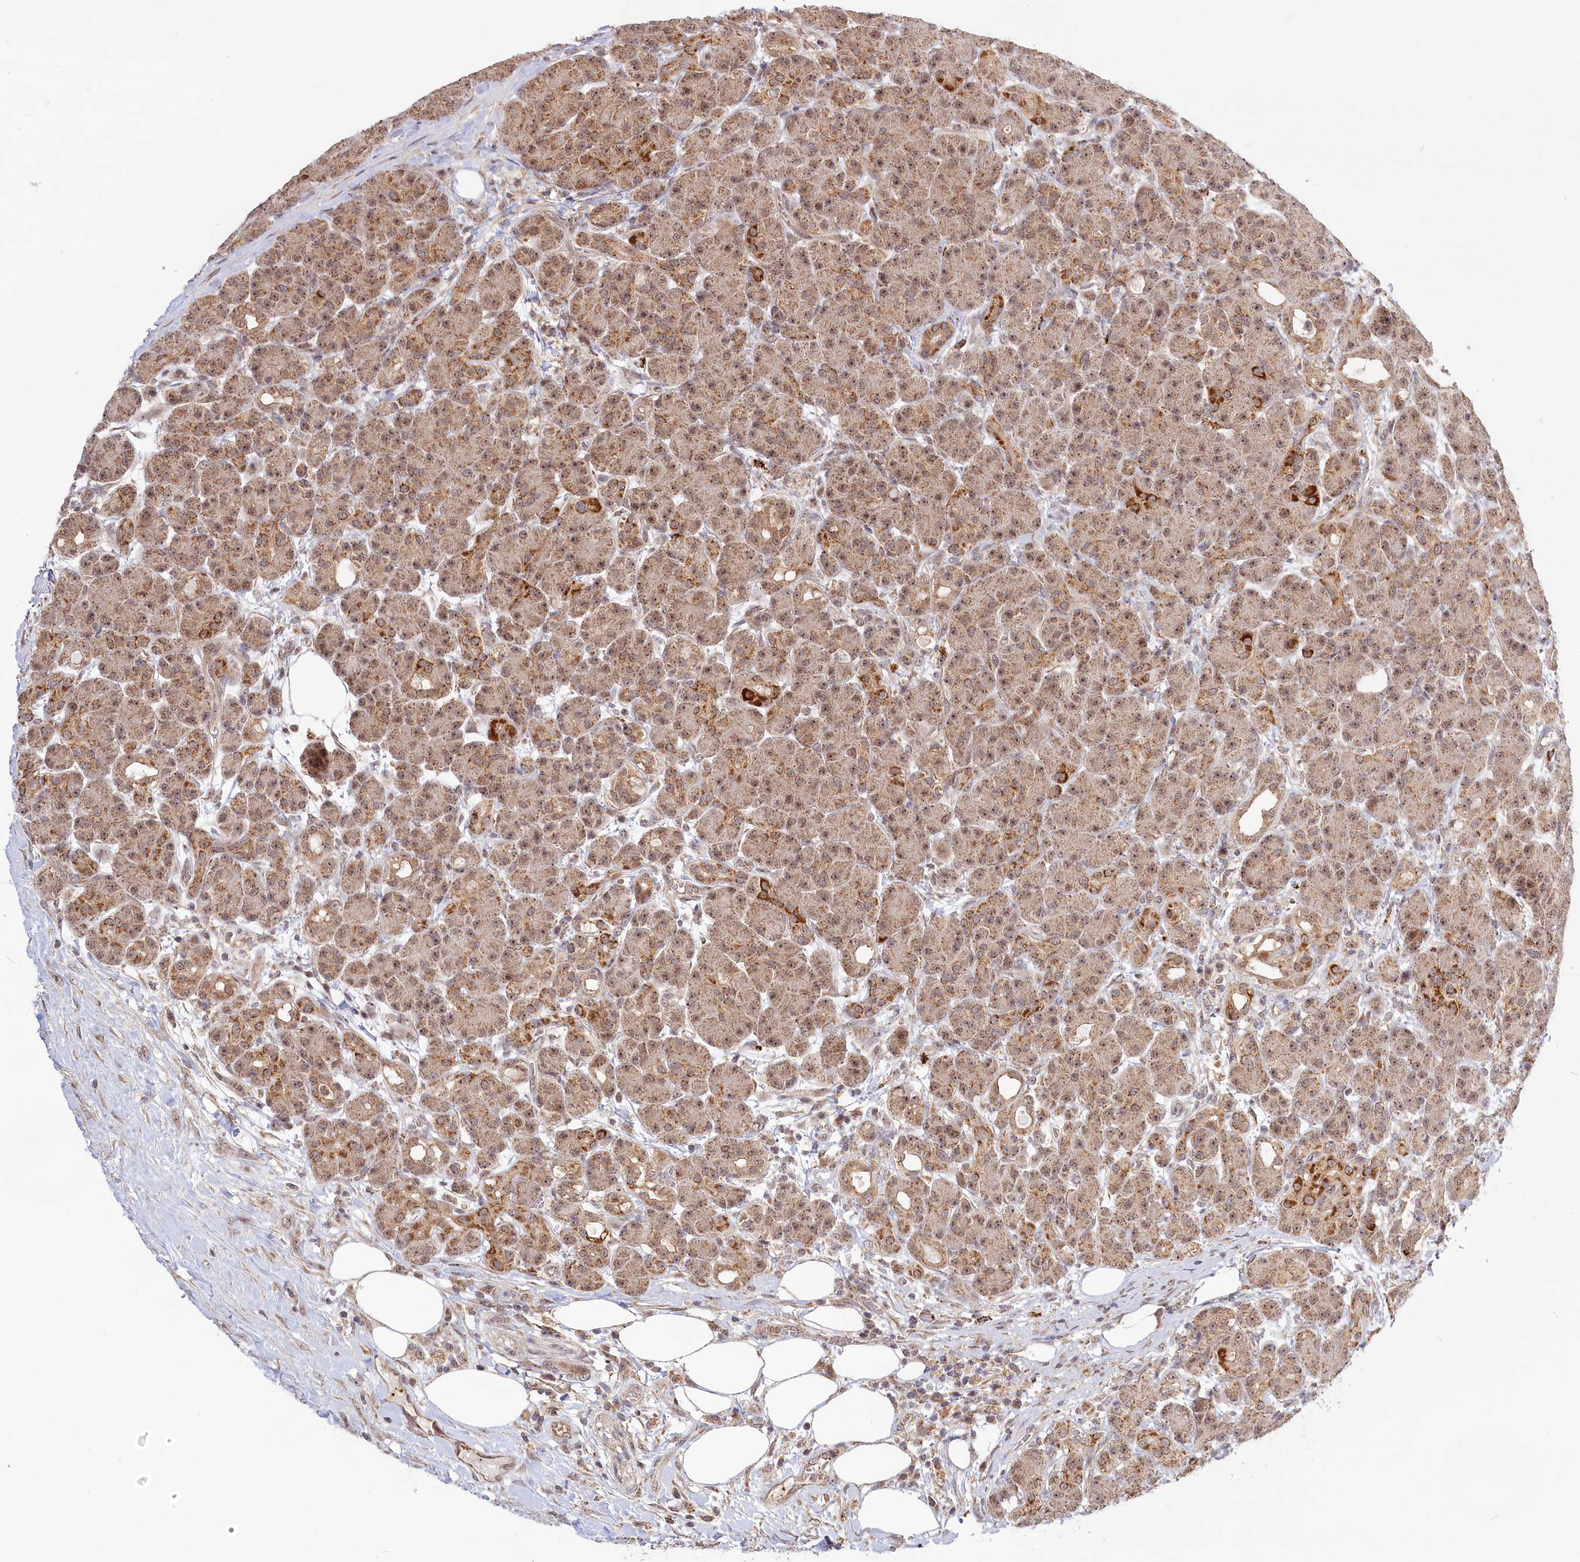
{"staining": {"intensity": "moderate", "quantity": ">75%", "location": "cytoplasmic/membranous,nuclear"}, "tissue": "pancreas", "cell_type": "Exocrine glandular cells", "image_type": "normal", "snomed": [{"axis": "morphology", "description": "Normal tissue, NOS"}, {"axis": "topography", "description": "Pancreas"}], "caption": "A micrograph of pancreas stained for a protein shows moderate cytoplasmic/membranous,nuclear brown staining in exocrine glandular cells.", "gene": "RTN4IP1", "patient": {"sex": "male", "age": 63}}